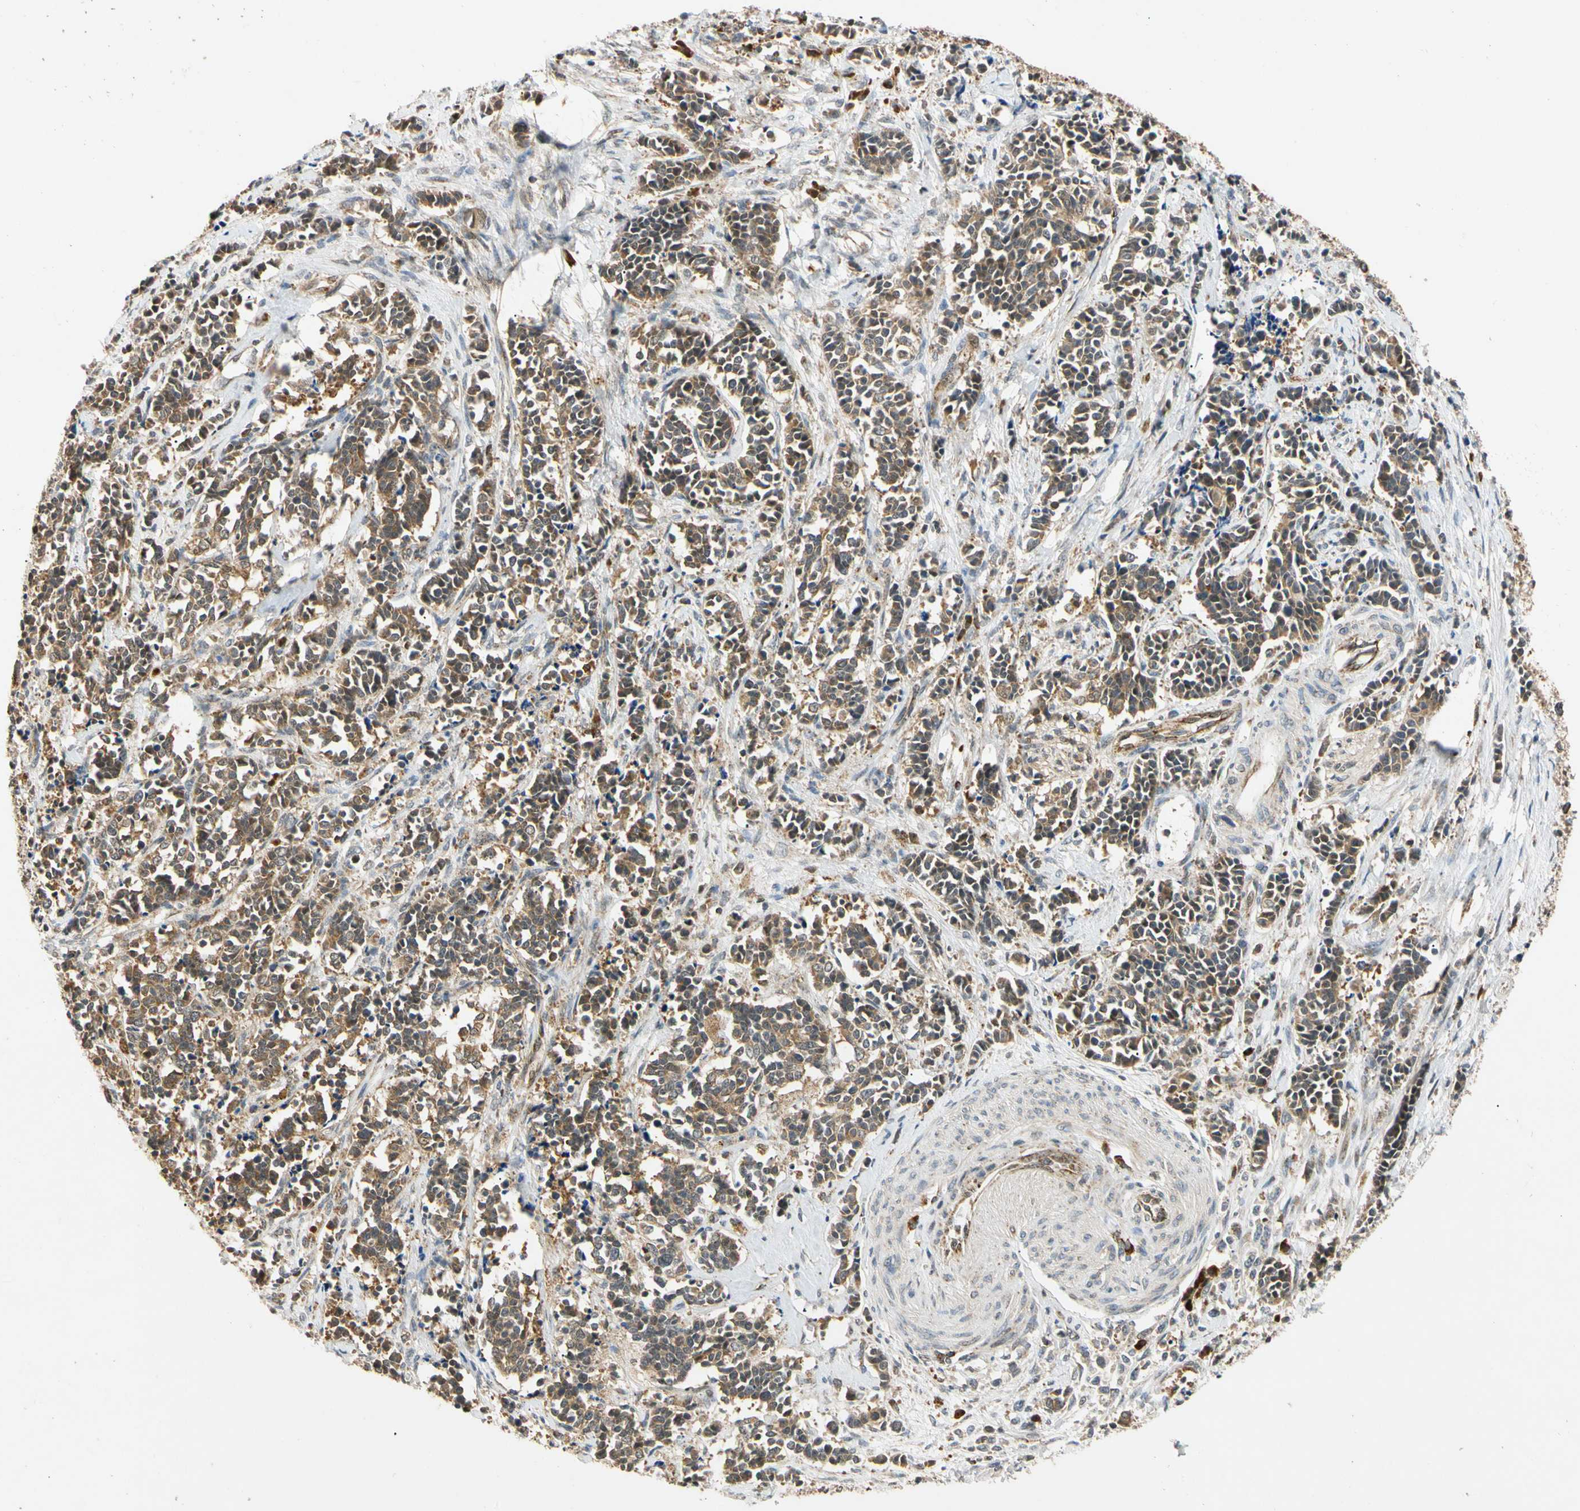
{"staining": {"intensity": "moderate", "quantity": ">75%", "location": "cytoplasmic/membranous"}, "tissue": "cervical cancer", "cell_type": "Tumor cells", "image_type": "cancer", "snomed": [{"axis": "morphology", "description": "Squamous cell carcinoma, NOS"}, {"axis": "topography", "description": "Cervix"}], "caption": "Immunohistochemical staining of cervical squamous cell carcinoma reveals medium levels of moderate cytoplasmic/membranous expression in approximately >75% of tumor cells. (Brightfield microscopy of DAB IHC at high magnification).", "gene": "MRPS22", "patient": {"sex": "female", "age": 35}}